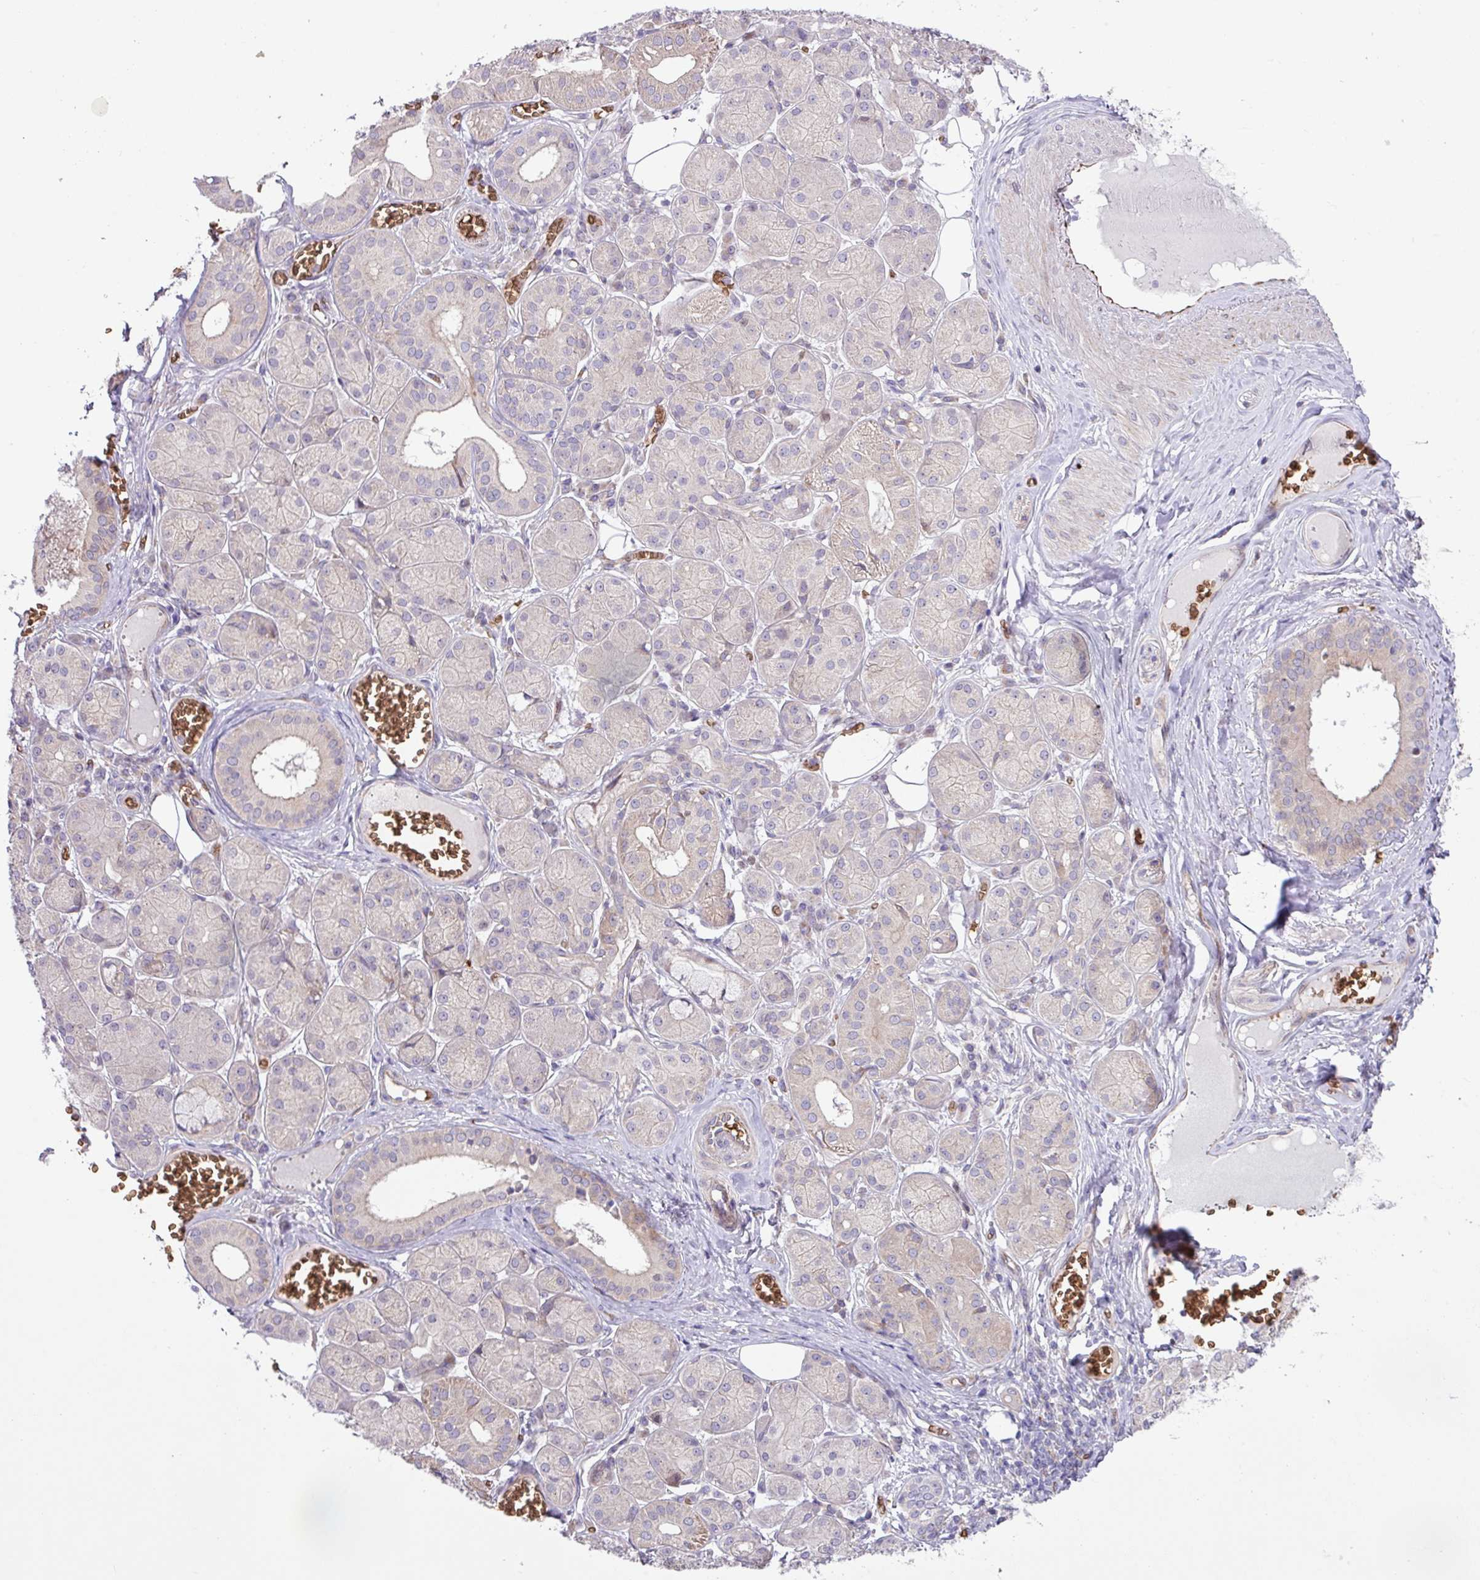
{"staining": {"intensity": "negative", "quantity": "none", "location": "none"}, "tissue": "salivary gland", "cell_type": "Glandular cells", "image_type": "normal", "snomed": [{"axis": "morphology", "description": "Squamous cell carcinoma, NOS"}, {"axis": "topography", "description": "Skin"}, {"axis": "topography", "description": "Head-Neck"}], "caption": "This is a micrograph of IHC staining of unremarkable salivary gland, which shows no positivity in glandular cells.", "gene": "RAD21L1", "patient": {"sex": "male", "age": 80}}